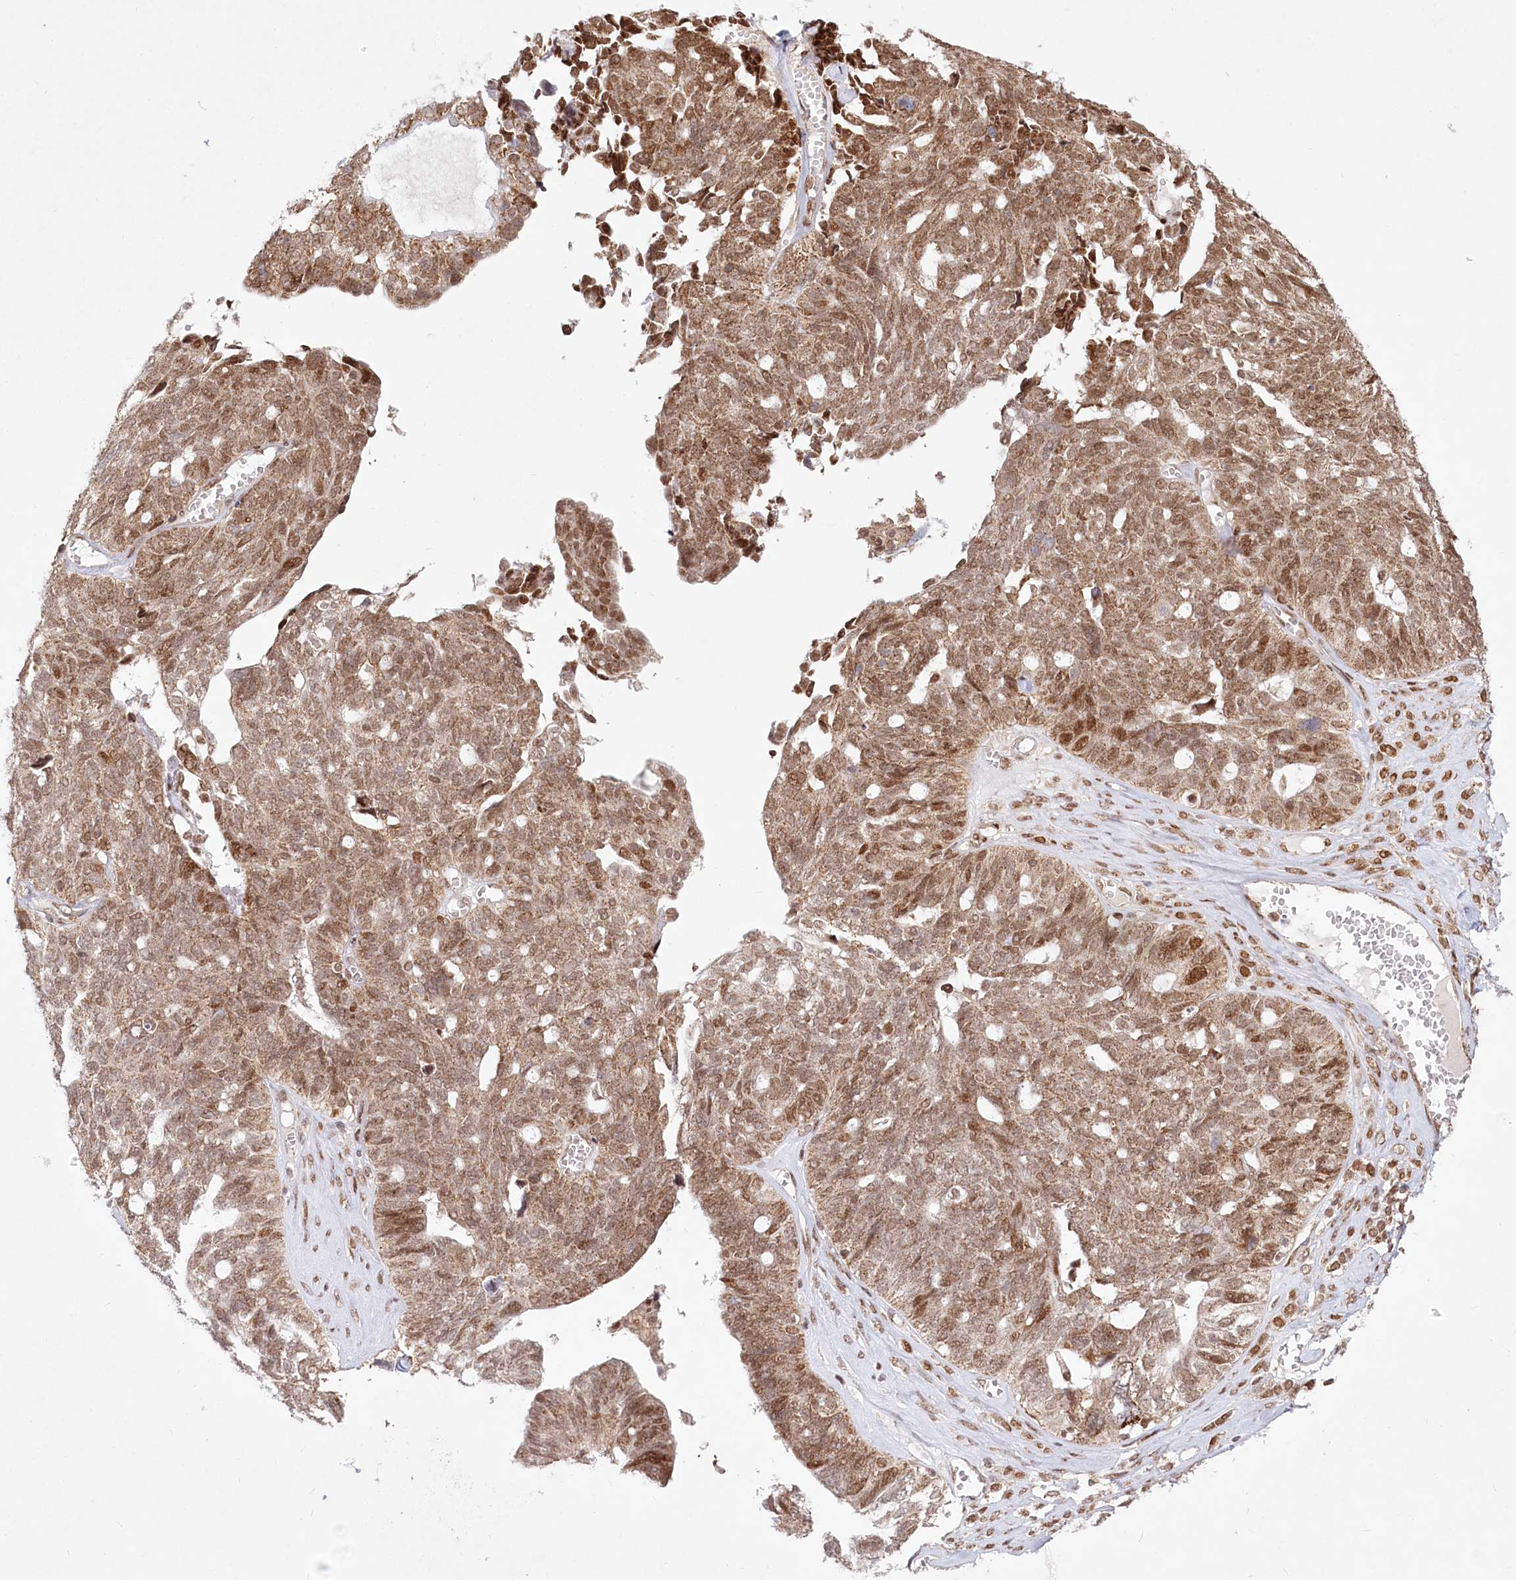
{"staining": {"intensity": "moderate", "quantity": ">75%", "location": "cytoplasmic/membranous,nuclear"}, "tissue": "ovarian cancer", "cell_type": "Tumor cells", "image_type": "cancer", "snomed": [{"axis": "morphology", "description": "Cystadenocarcinoma, serous, NOS"}, {"axis": "topography", "description": "Ovary"}], "caption": "This photomicrograph exhibits IHC staining of human ovarian cancer (serous cystadenocarcinoma), with medium moderate cytoplasmic/membranous and nuclear positivity in approximately >75% of tumor cells.", "gene": "PYURF", "patient": {"sex": "female", "age": 79}}